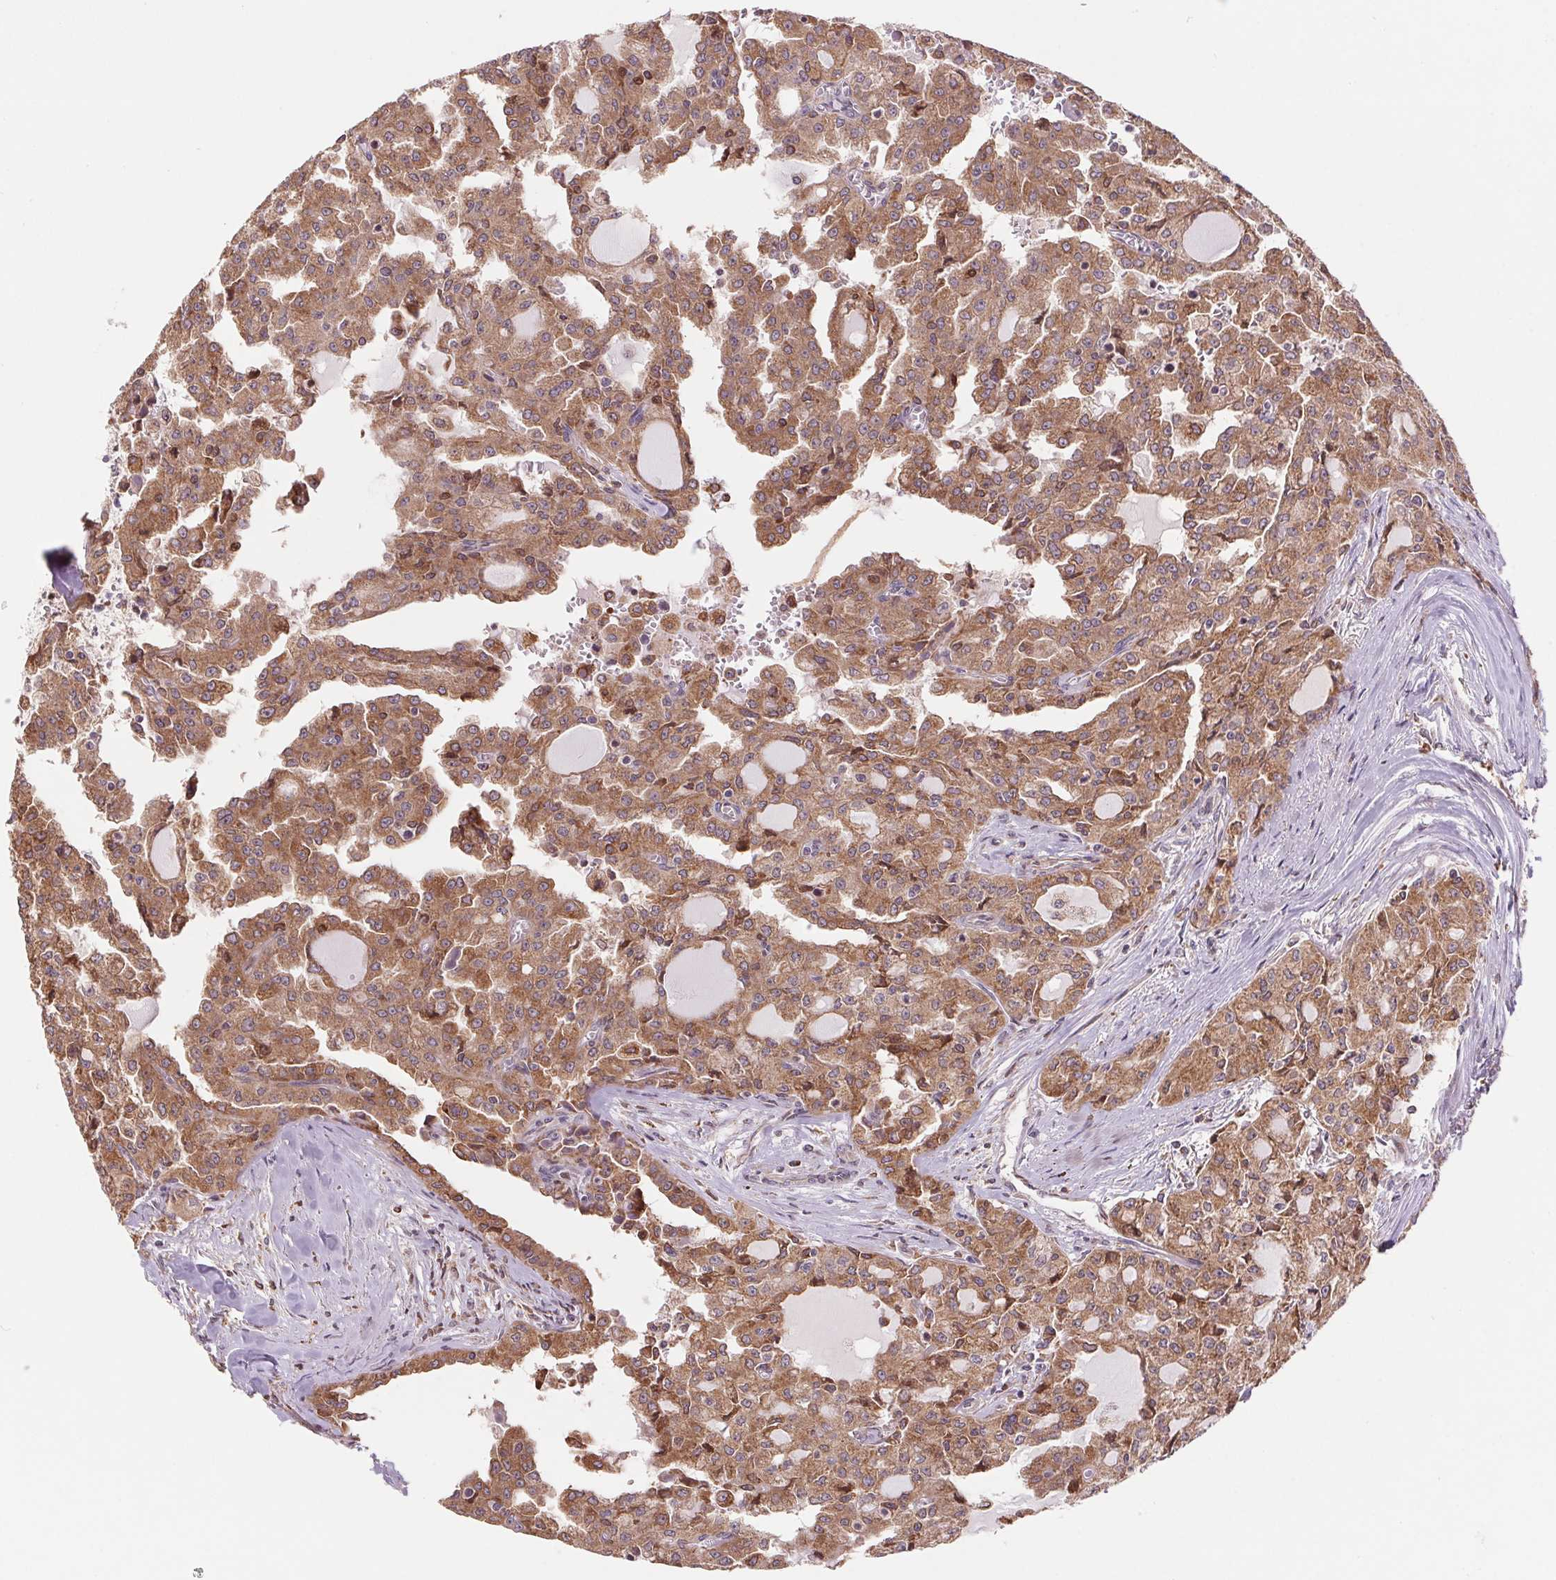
{"staining": {"intensity": "moderate", "quantity": ">75%", "location": "cytoplasmic/membranous"}, "tissue": "head and neck cancer", "cell_type": "Tumor cells", "image_type": "cancer", "snomed": [{"axis": "morphology", "description": "Adenocarcinoma, NOS"}, {"axis": "topography", "description": "Head-Neck"}], "caption": "This is a micrograph of immunohistochemistry (IHC) staining of head and neck cancer (adenocarcinoma), which shows moderate staining in the cytoplasmic/membranous of tumor cells.", "gene": "KLHL20", "patient": {"sex": "male", "age": 64}}